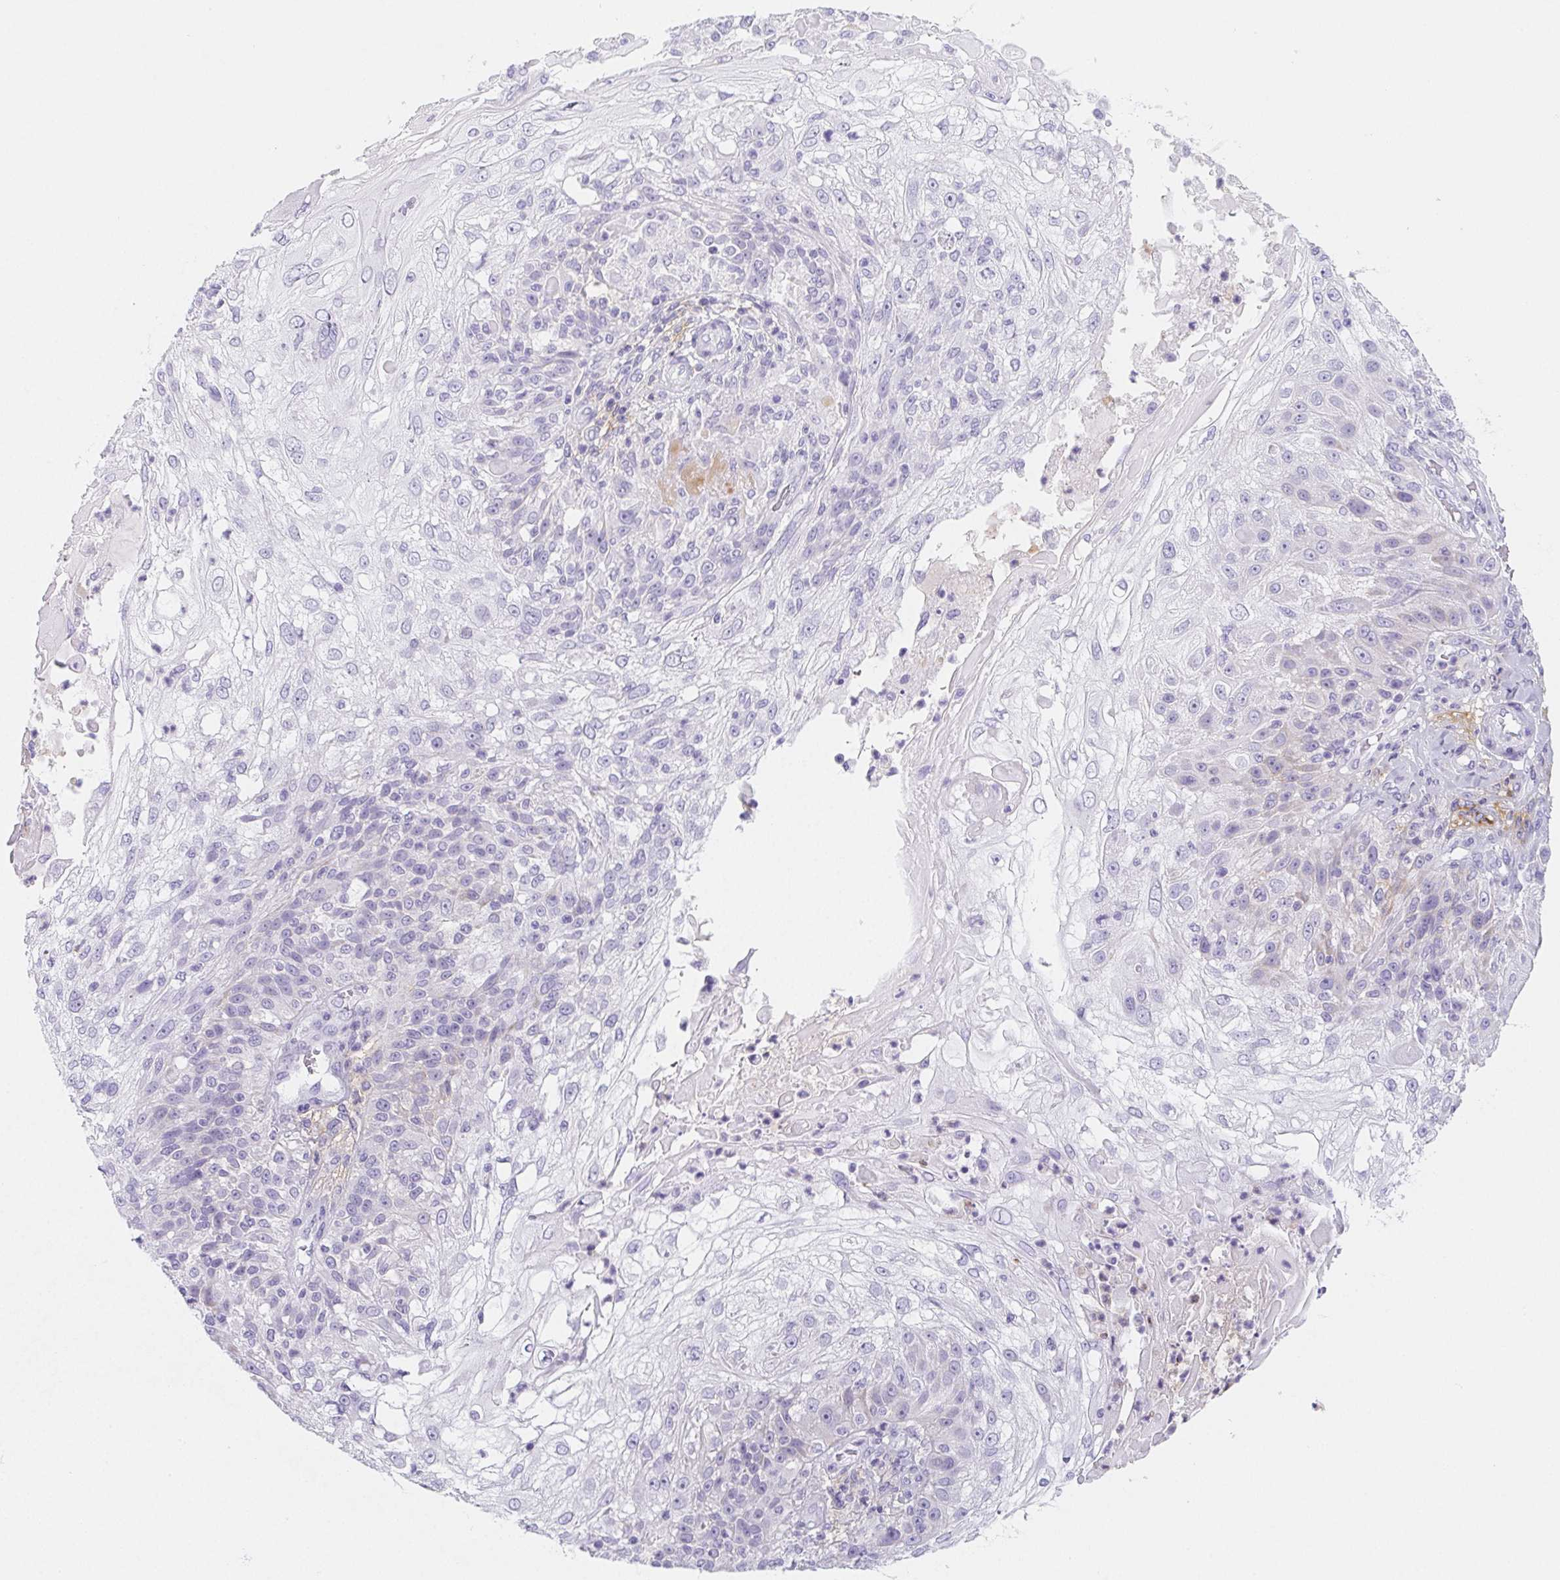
{"staining": {"intensity": "negative", "quantity": "none", "location": "none"}, "tissue": "skin cancer", "cell_type": "Tumor cells", "image_type": "cancer", "snomed": [{"axis": "morphology", "description": "Normal tissue, NOS"}, {"axis": "morphology", "description": "Squamous cell carcinoma, NOS"}, {"axis": "topography", "description": "Skin"}], "caption": "Immunohistochemistry (IHC) photomicrograph of neoplastic tissue: human skin squamous cell carcinoma stained with DAB (3,3'-diaminobenzidine) displays no significant protein staining in tumor cells. (Brightfield microscopy of DAB (3,3'-diaminobenzidine) IHC at high magnification).", "gene": "ITIH2", "patient": {"sex": "female", "age": 83}}